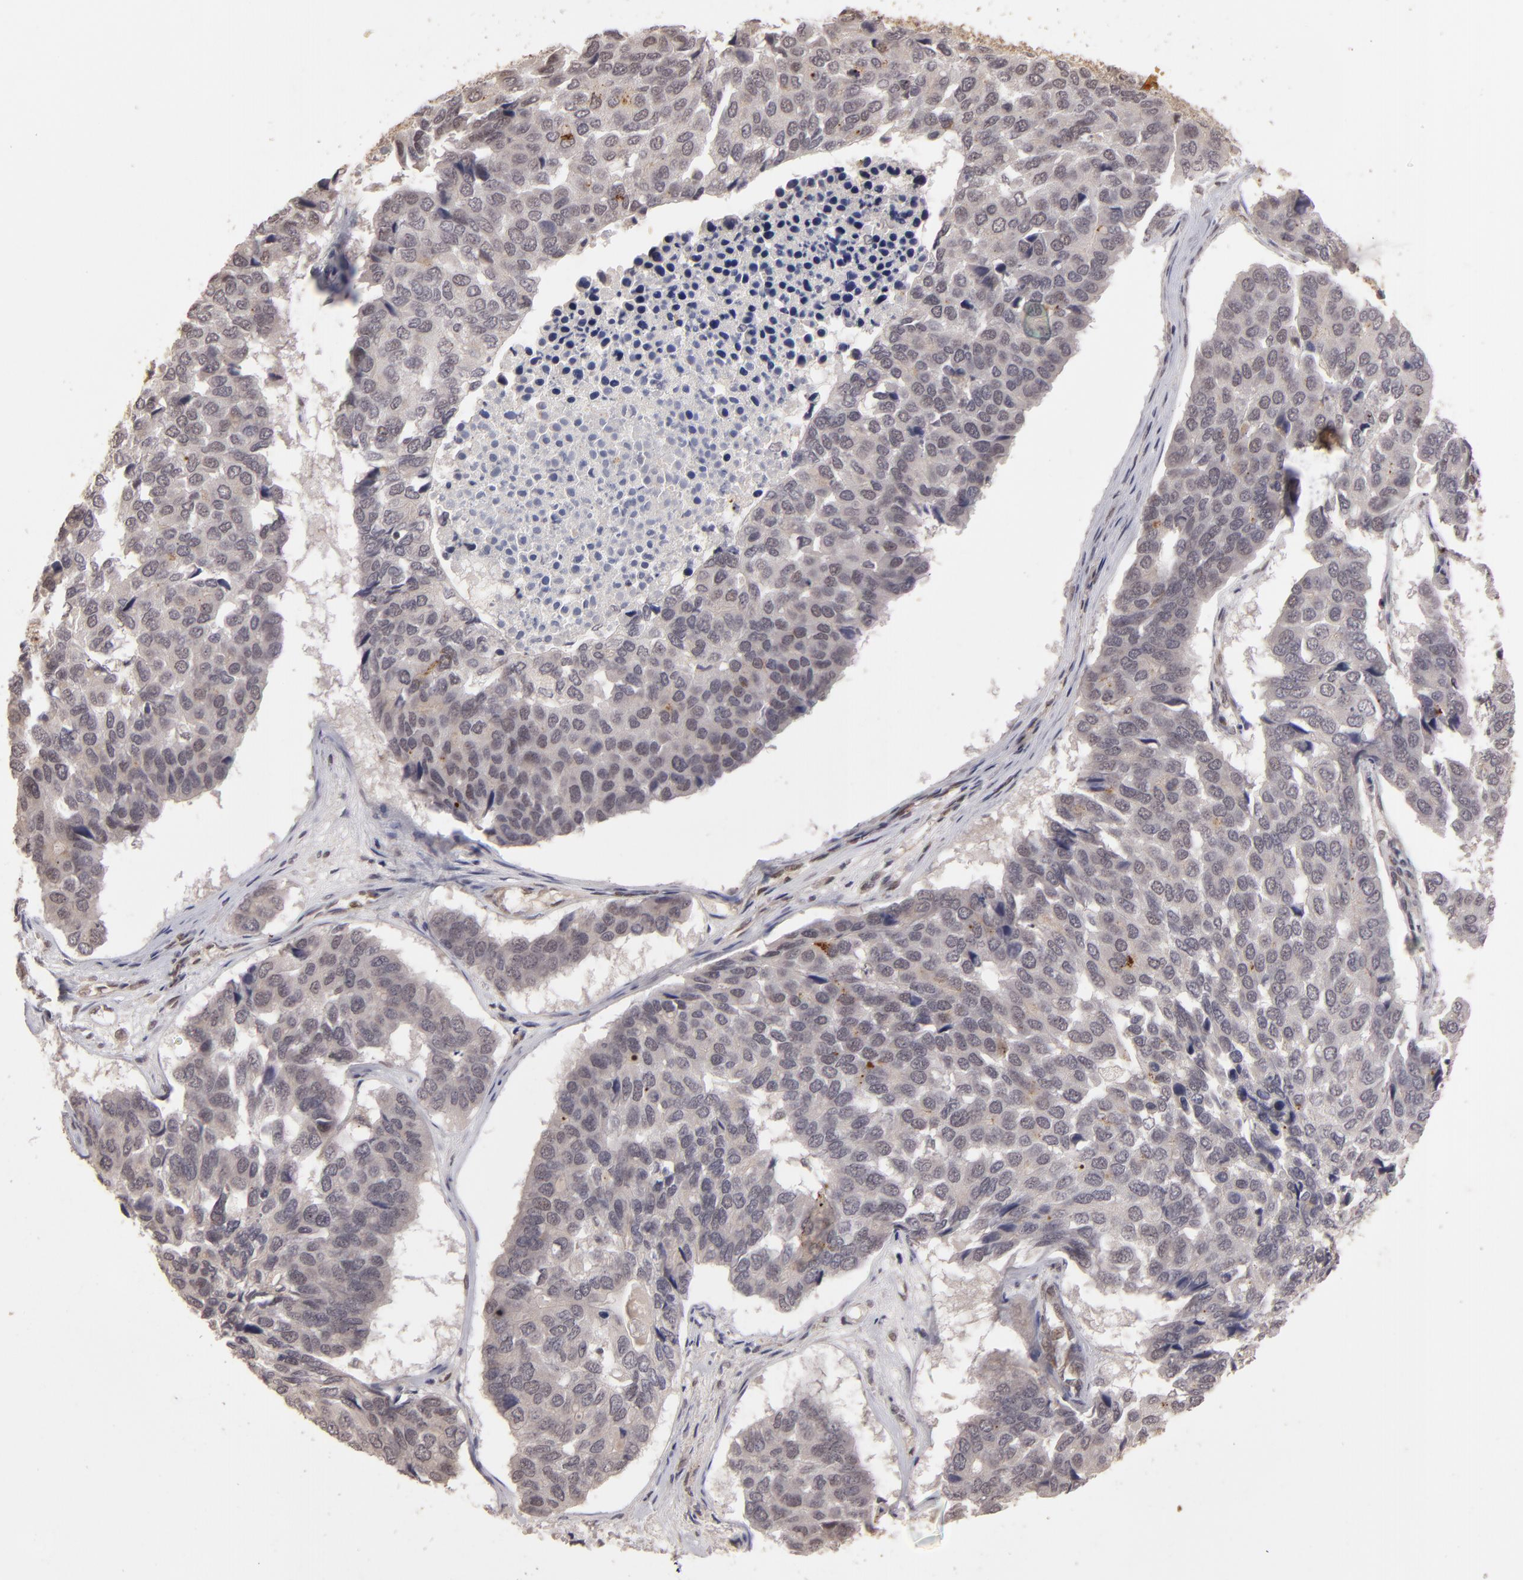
{"staining": {"intensity": "weak", "quantity": "<25%", "location": "cytoplasmic/membranous"}, "tissue": "pancreatic cancer", "cell_type": "Tumor cells", "image_type": "cancer", "snomed": [{"axis": "morphology", "description": "Adenocarcinoma, NOS"}, {"axis": "topography", "description": "Pancreas"}], "caption": "A micrograph of human pancreatic adenocarcinoma is negative for staining in tumor cells.", "gene": "DFFA", "patient": {"sex": "male", "age": 50}}